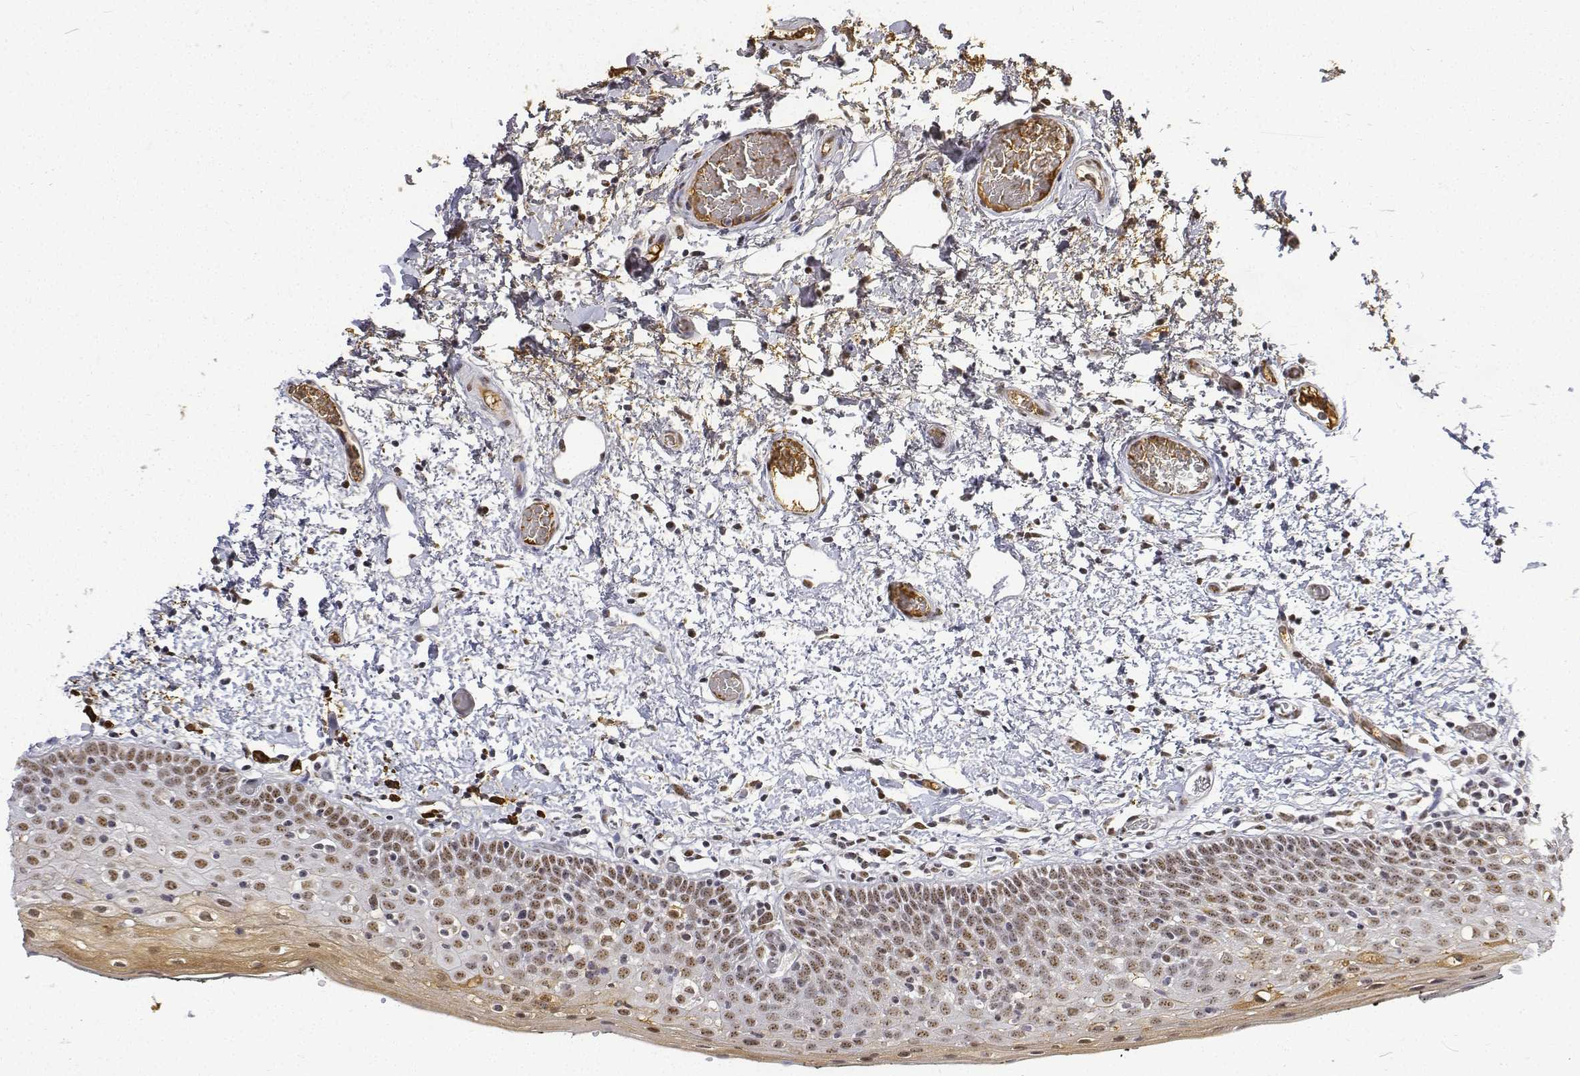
{"staining": {"intensity": "weak", "quantity": ">75%", "location": "nuclear"}, "tissue": "oral mucosa", "cell_type": "Squamous epithelial cells", "image_type": "normal", "snomed": [{"axis": "morphology", "description": "Normal tissue, NOS"}, {"axis": "morphology", "description": "Squamous cell carcinoma, NOS"}, {"axis": "topography", "description": "Oral tissue"}, {"axis": "topography", "description": "Head-Neck"}], "caption": "A low amount of weak nuclear expression is appreciated in about >75% of squamous epithelial cells in normal oral mucosa. (Brightfield microscopy of DAB IHC at high magnification).", "gene": "ATRX", "patient": {"sex": "male", "age": 69}}